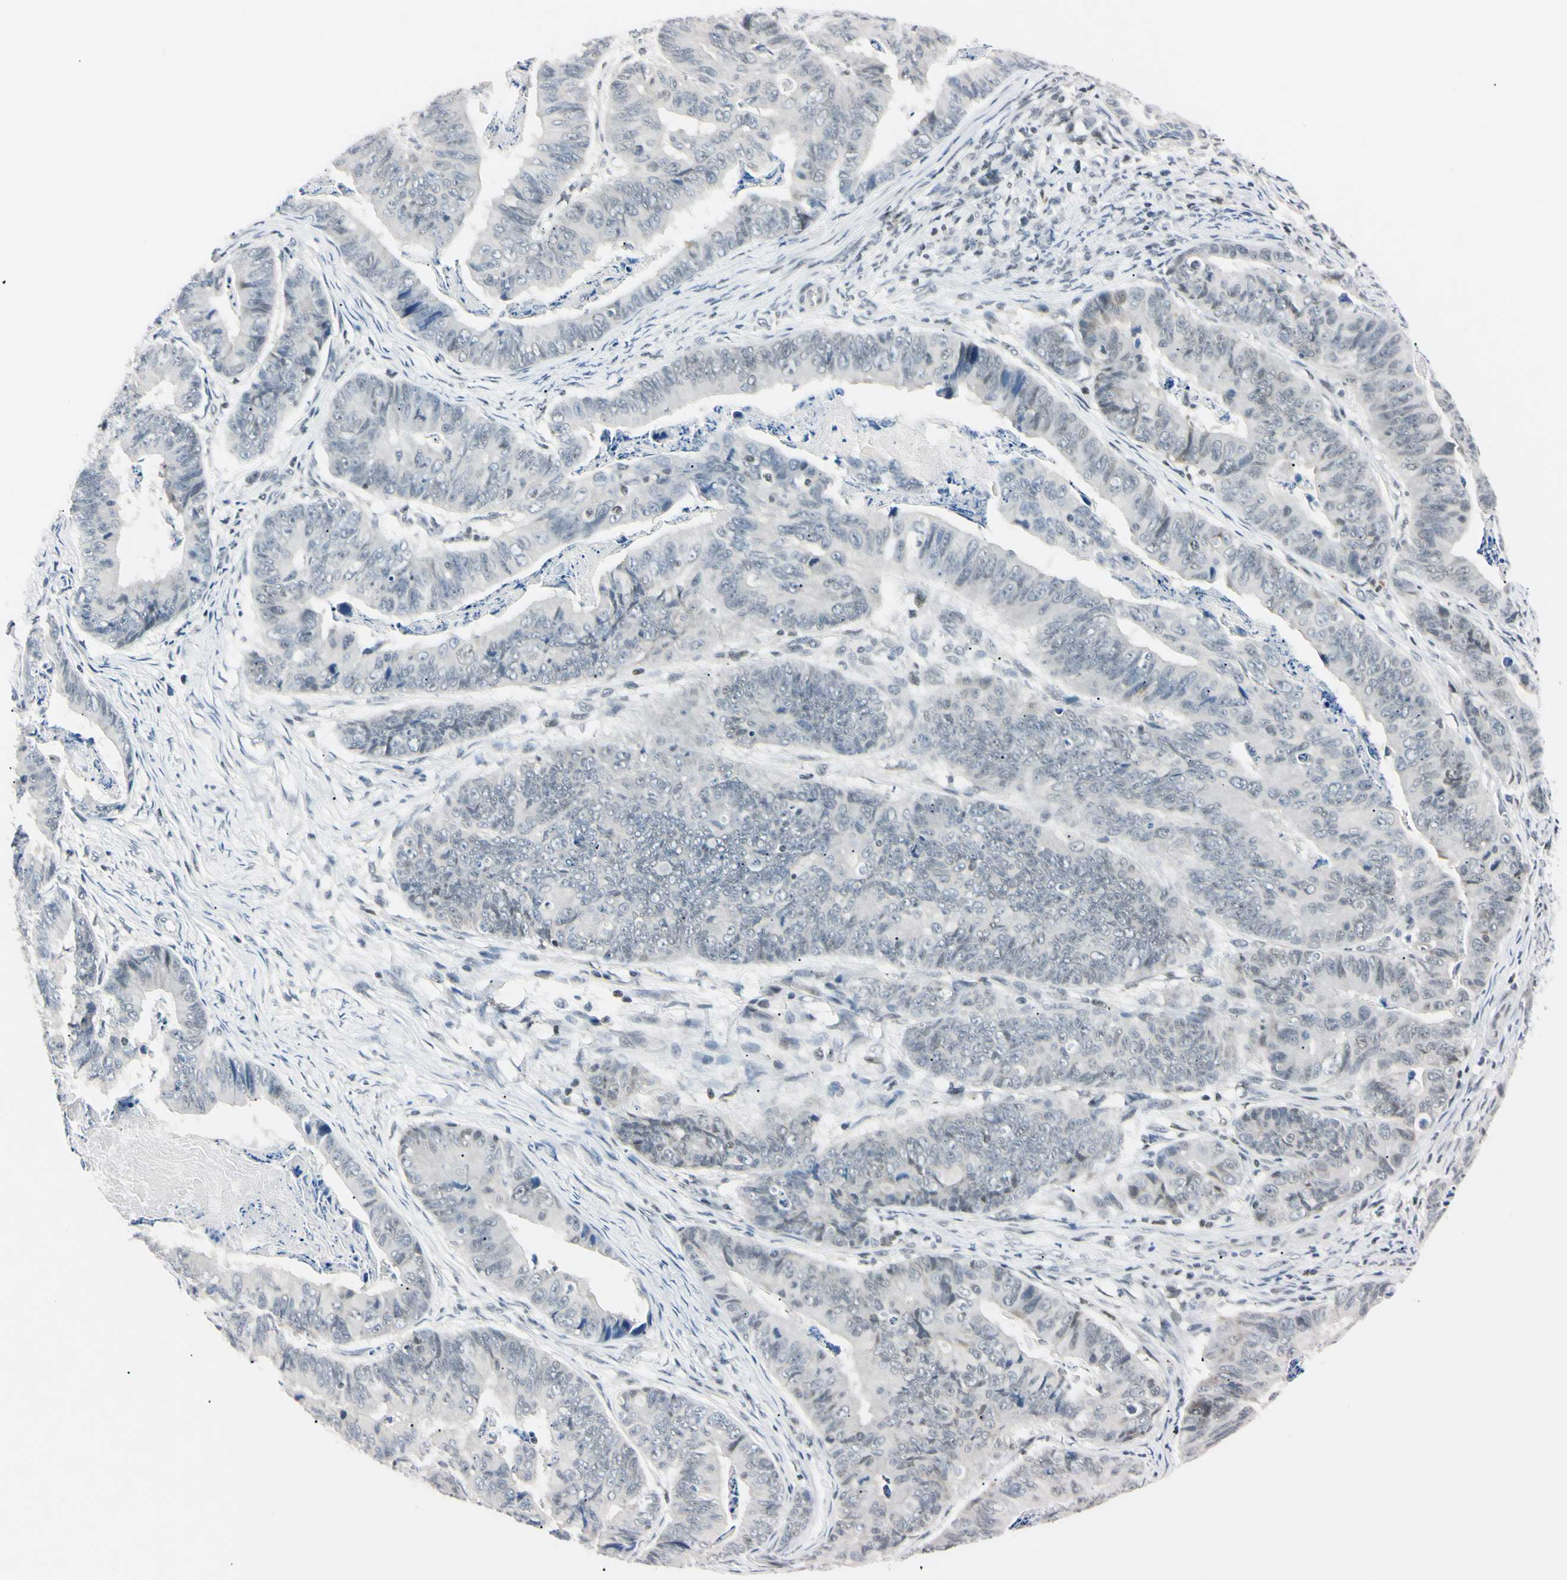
{"staining": {"intensity": "negative", "quantity": "none", "location": "none"}, "tissue": "stomach cancer", "cell_type": "Tumor cells", "image_type": "cancer", "snomed": [{"axis": "morphology", "description": "Adenocarcinoma, NOS"}, {"axis": "topography", "description": "Stomach, lower"}], "caption": "The immunohistochemistry (IHC) micrograph has no significant positivity in tumor cells of adenocarcinoma (stomach) tissue. Nuclei are stained in blue.", "gene": "C1orf174", "patient": {"sex": "male", "age": 77}}